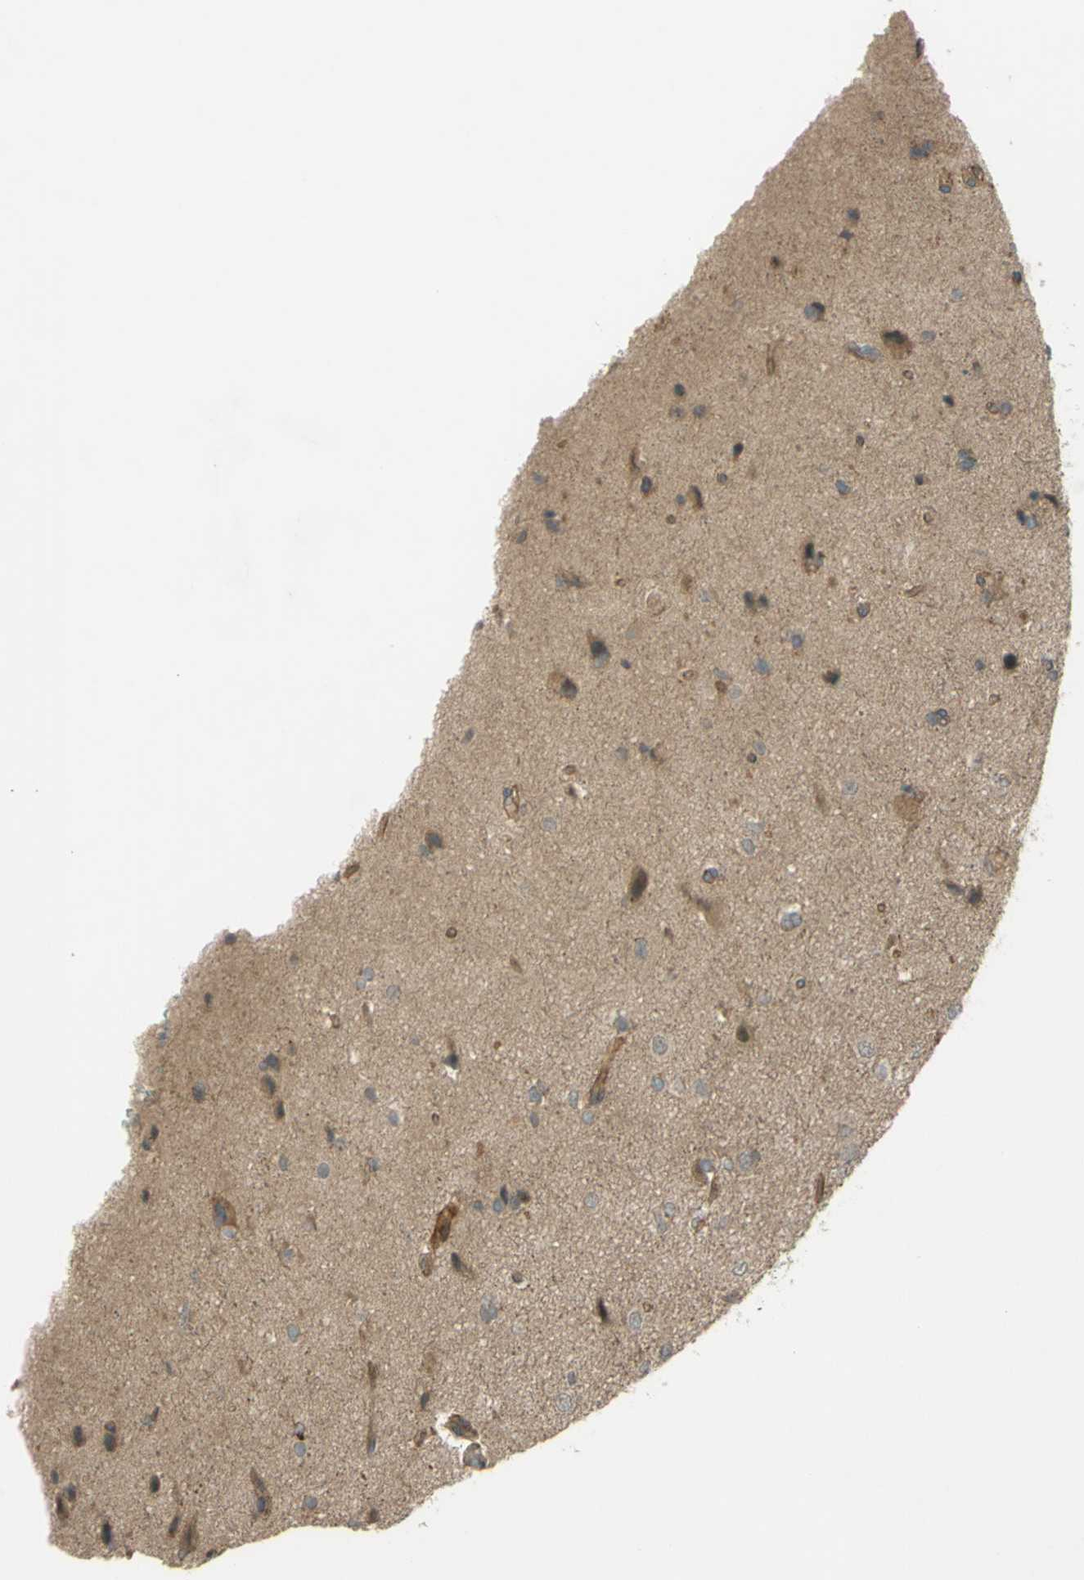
{"staining": {"intensity": "weak", "quantity": ">75%", "location": "cytoplasmic/membranous"}, "tissue": "glioma", "cell_type": "Tumor cells", "image_type": "cancer", "snomed": [{"axis": "morphology", "description": "Glioma, malignant, High grade"}, {"axis": "topography", "description": "Brain"}], "caption": "A histopathology image showing weak cytoplasmic/membranous expression in approximately >75% of tumor cells in glioma, as visualized by brown immunohistochemical staining.", "gene": "FLII", "patient": {"sex": "male", "age": 71}}